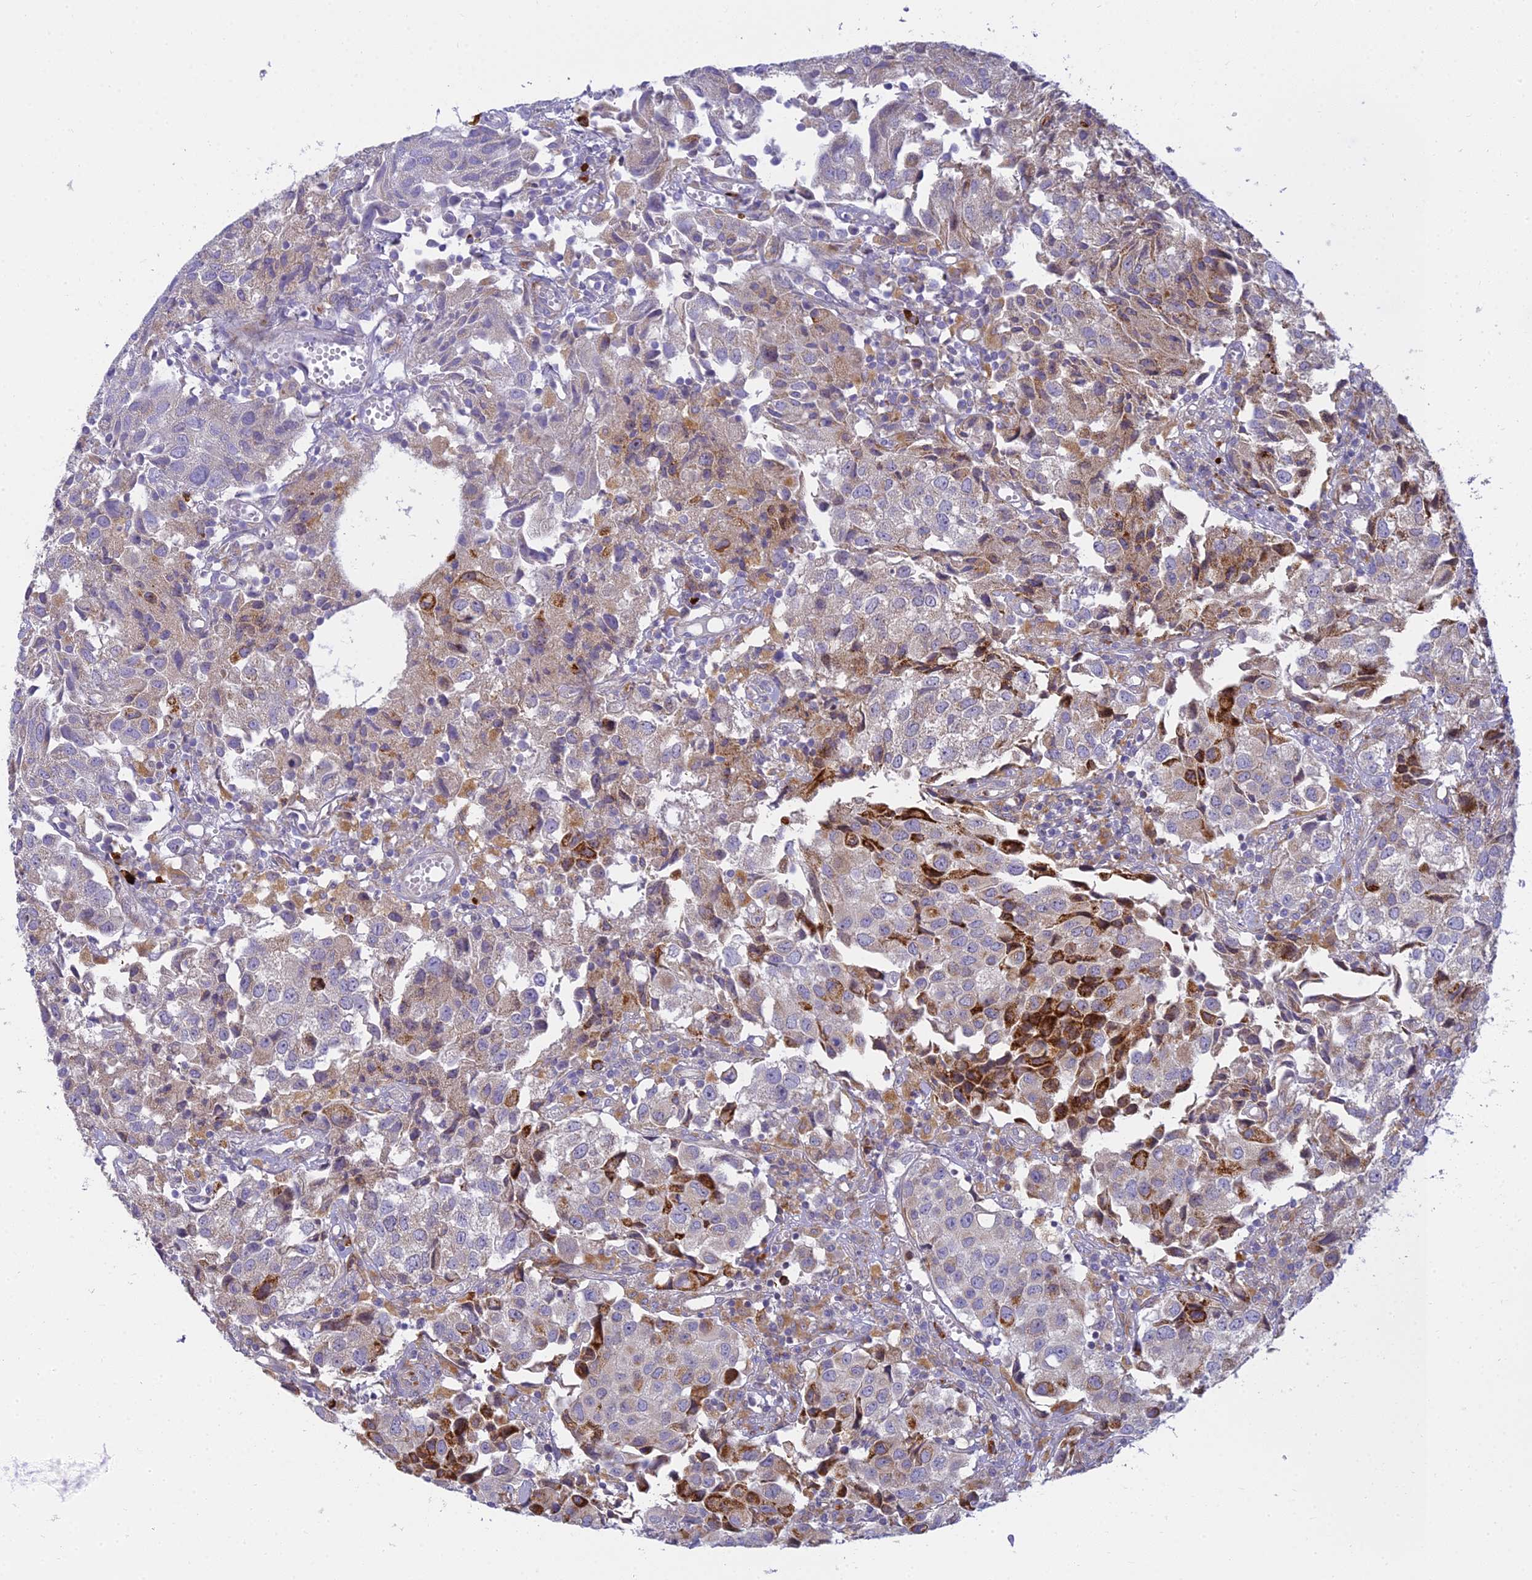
{"staining": {"intensity": "strong", "quantity": "<25%", "location": "cytoplasmic/membranous"}, "tissue": "urothelial cancer", "cell_type": "Tumor cells", "image_type": "cancer", "snomed": [{"axis": "morphology", "description": "Urothelial carcinoma, High grade"}, {"axis": "topography", "description": "Urinary bladder"}], "caption": "Urothelial cancer was stained to show a protein in brown. There is medium levels of strong cytoplasmic/membranous expression in approximately <25% of tumor cells. (Brightfield microscopy of DAB IHC at high magnification).", "gene": "CLCN7", "patient": {"sex": "female", "age": 75}}